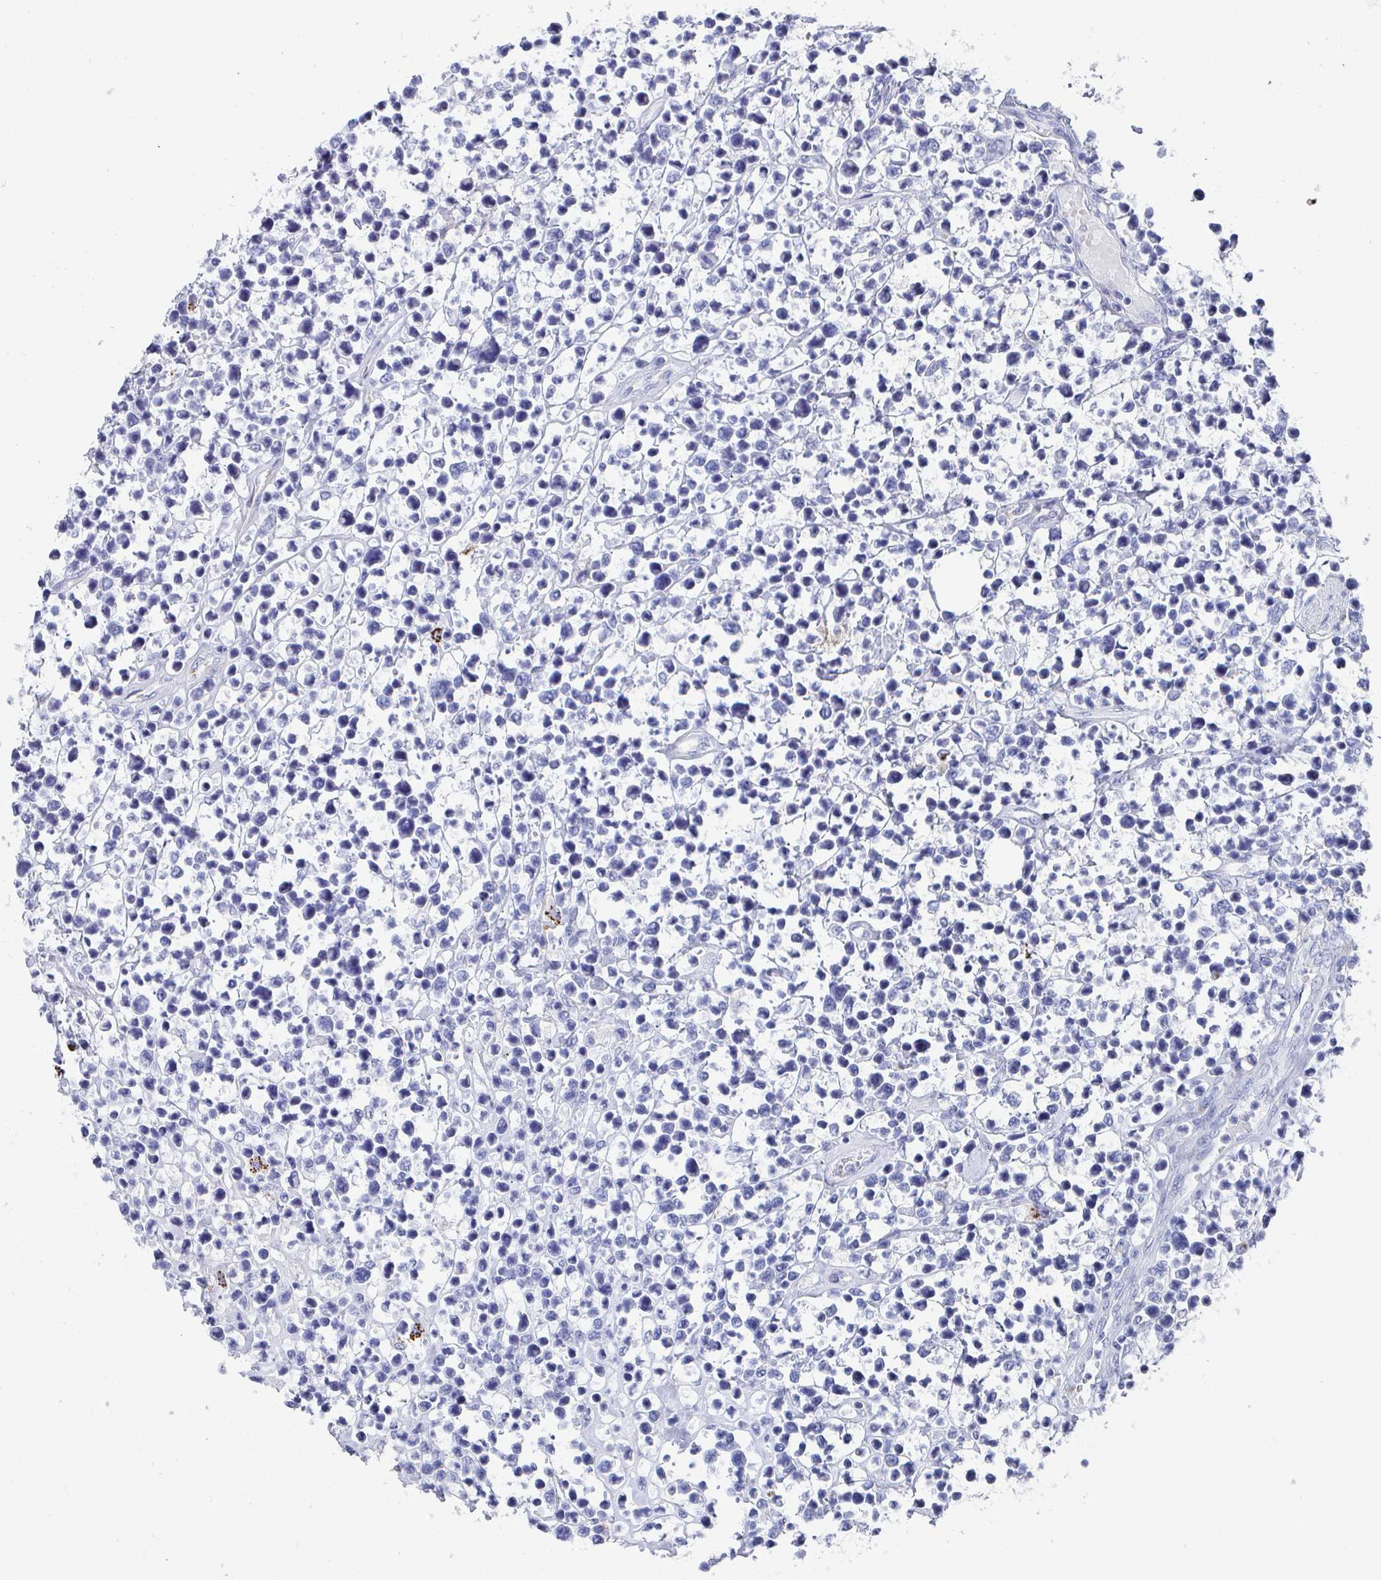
{"staining": {"intensity": "negative", "quantity": "none", "location": "none"}, "tissue": "lymphoma", "cell_type": "Tumor cells", "image_type": "cancer", "snomed": [{"axis": "morphology", "description": "Malignant lymphoma, non-Hodgkin's type, Low grade"}, {"axis": "topography", "description": "Lymph node"}], "caption": "This is a histopathology image of immunohistochemistry (IHC) staining of lymphoma, which shows no positivity in tumor cells.", "gene": "ZFP82", "patient": {"sex": "male", "age": 60}}